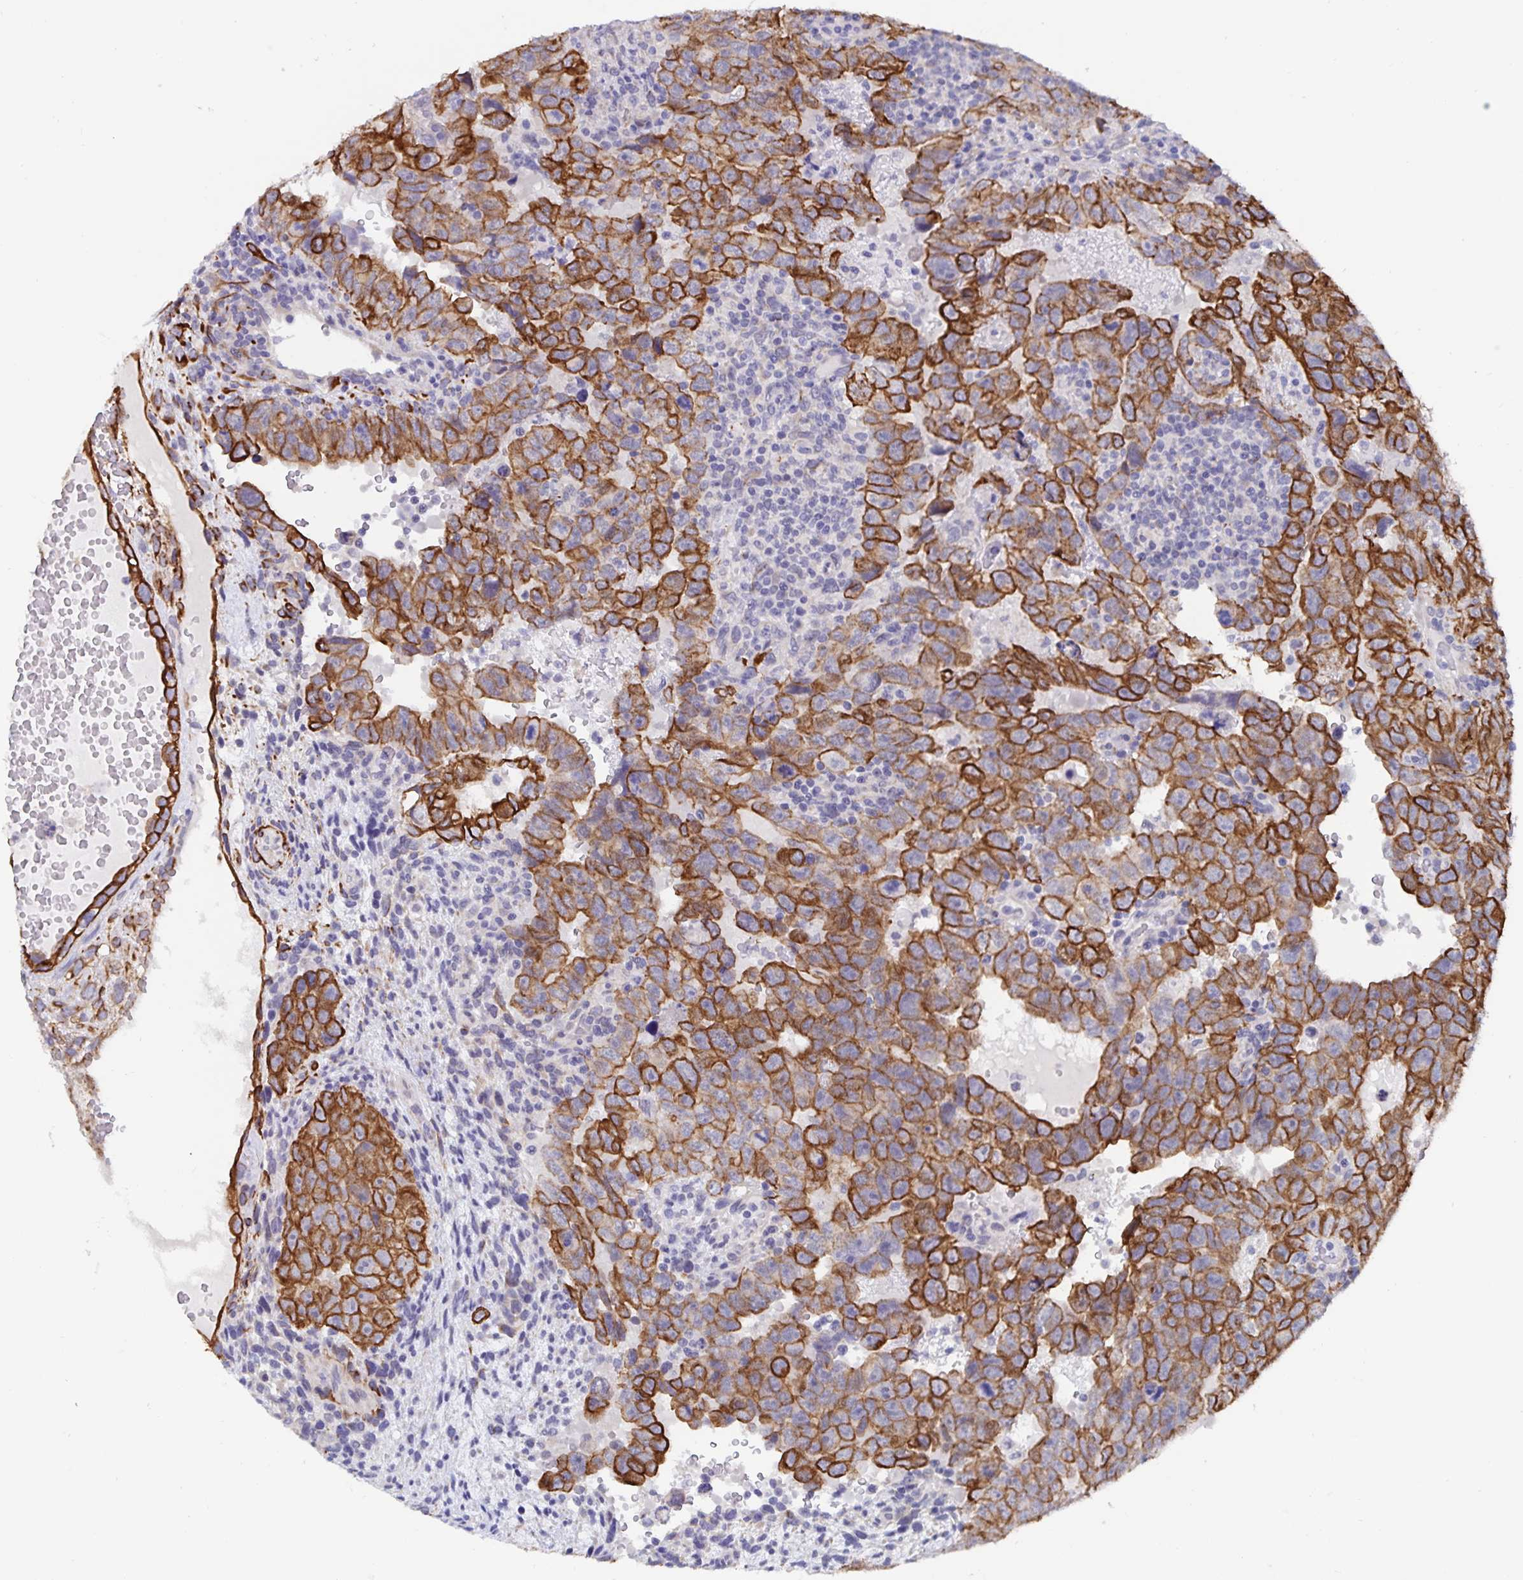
{"staining": {"intensity": "moderate", "quantity": "25%-75%", "location": "cytoplasmic/membranous"}, "tissue": "testis cancer", "cell_type": "Tumor cells", "image_type": "cancer", "snomed": [{"axis": "morphology", "description": "Carcinoma, Embryonal, NOS"}, {"axis": "topography", "description": "Testis"}], "caption": "Protein expression analysis of human embryonal carcinoma (testis) reveals moderate cytoplasmic/membranous positivity in about 25%-75% of tumor cells.", "gene": "ZIK1", "patient": {"sex": "male", "age": 24}}